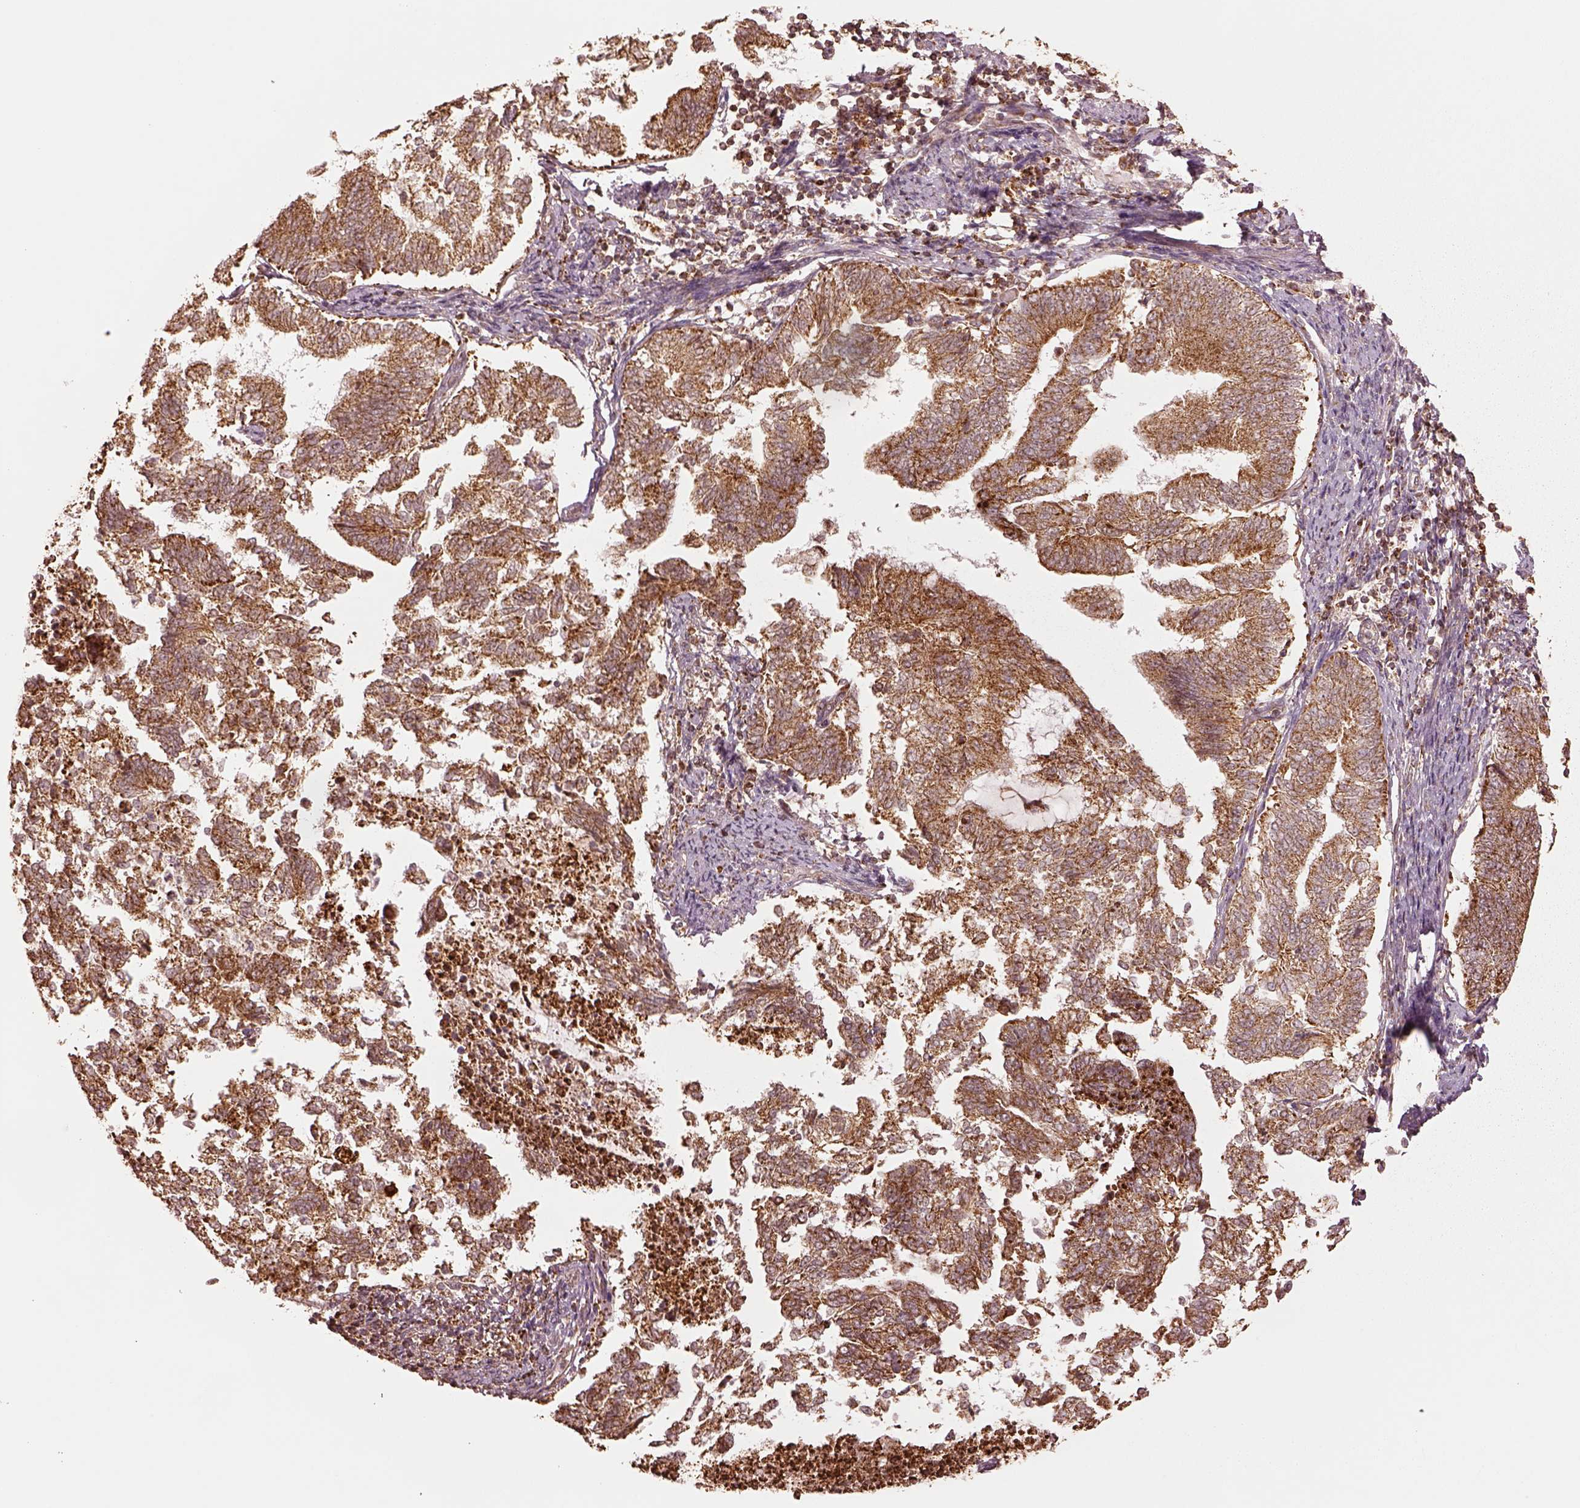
{"staining": {"intensity": "moderate", "quantity": ">75%", "location": "cytoplasmic/membranous"}, "tissue": "endometrial cancer", "cell_type": "Tumor cells", "image_type": "cancer", "snomed": [{"axis": "morphology", "description": "Adenocarcinoma, NOS"}, {"axis": "topography", "description": "Endometrium"}], "caption": "IHC micrograph of neoplastic tissue: human adenocarcinoma (endometrial) stained using immunohistochemistry (IHC) shows medium levels of moderate protein expression localized specifically in the cytoplasmic/membranous of tumor cells, appearing as a cytoplasmic/membranous brown color.", "gene": "SEL1L3", "patient": {"sex": "female", "age": 65}}